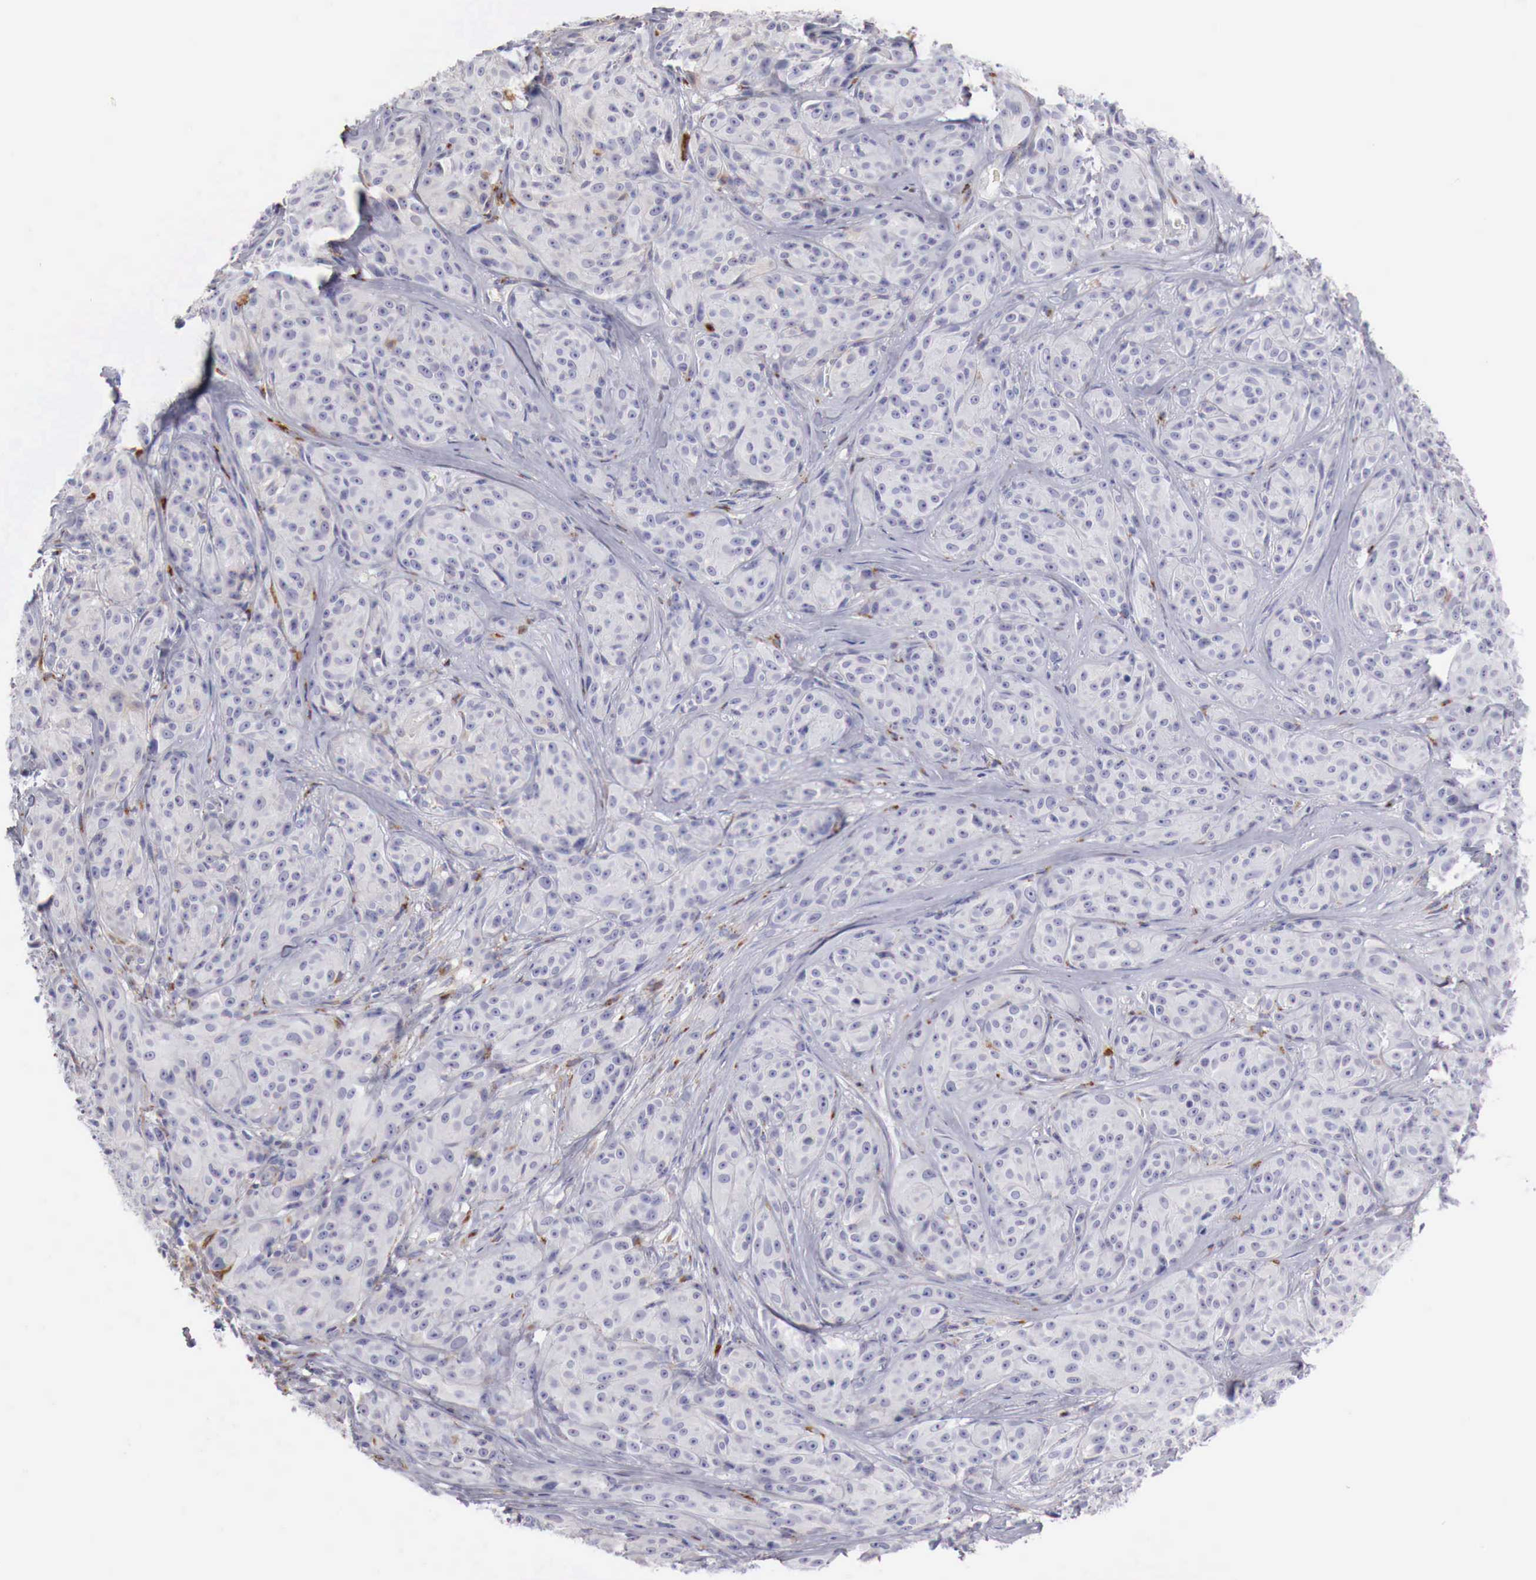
{"staining": {"intensity": "weak", "quantity": "<25%", "location": "cytoplasmic/membranous"}, "tissue": "melanoma", "cell_type": "Tumor cells", "image_type": "cancer", "snomed": [{"axis": "morphology", "description": "Malignant melanoma, NOS"}, {"axis": "topography", "description": "Skin"}], "caption": "An immunohistochemistry (IHC) micrograph of malignant melanoma is shown. There is no staining in tumor cells of malignant melanoma.", "gene": "GLA", "patient": {"sex": "male", "age": 56}}